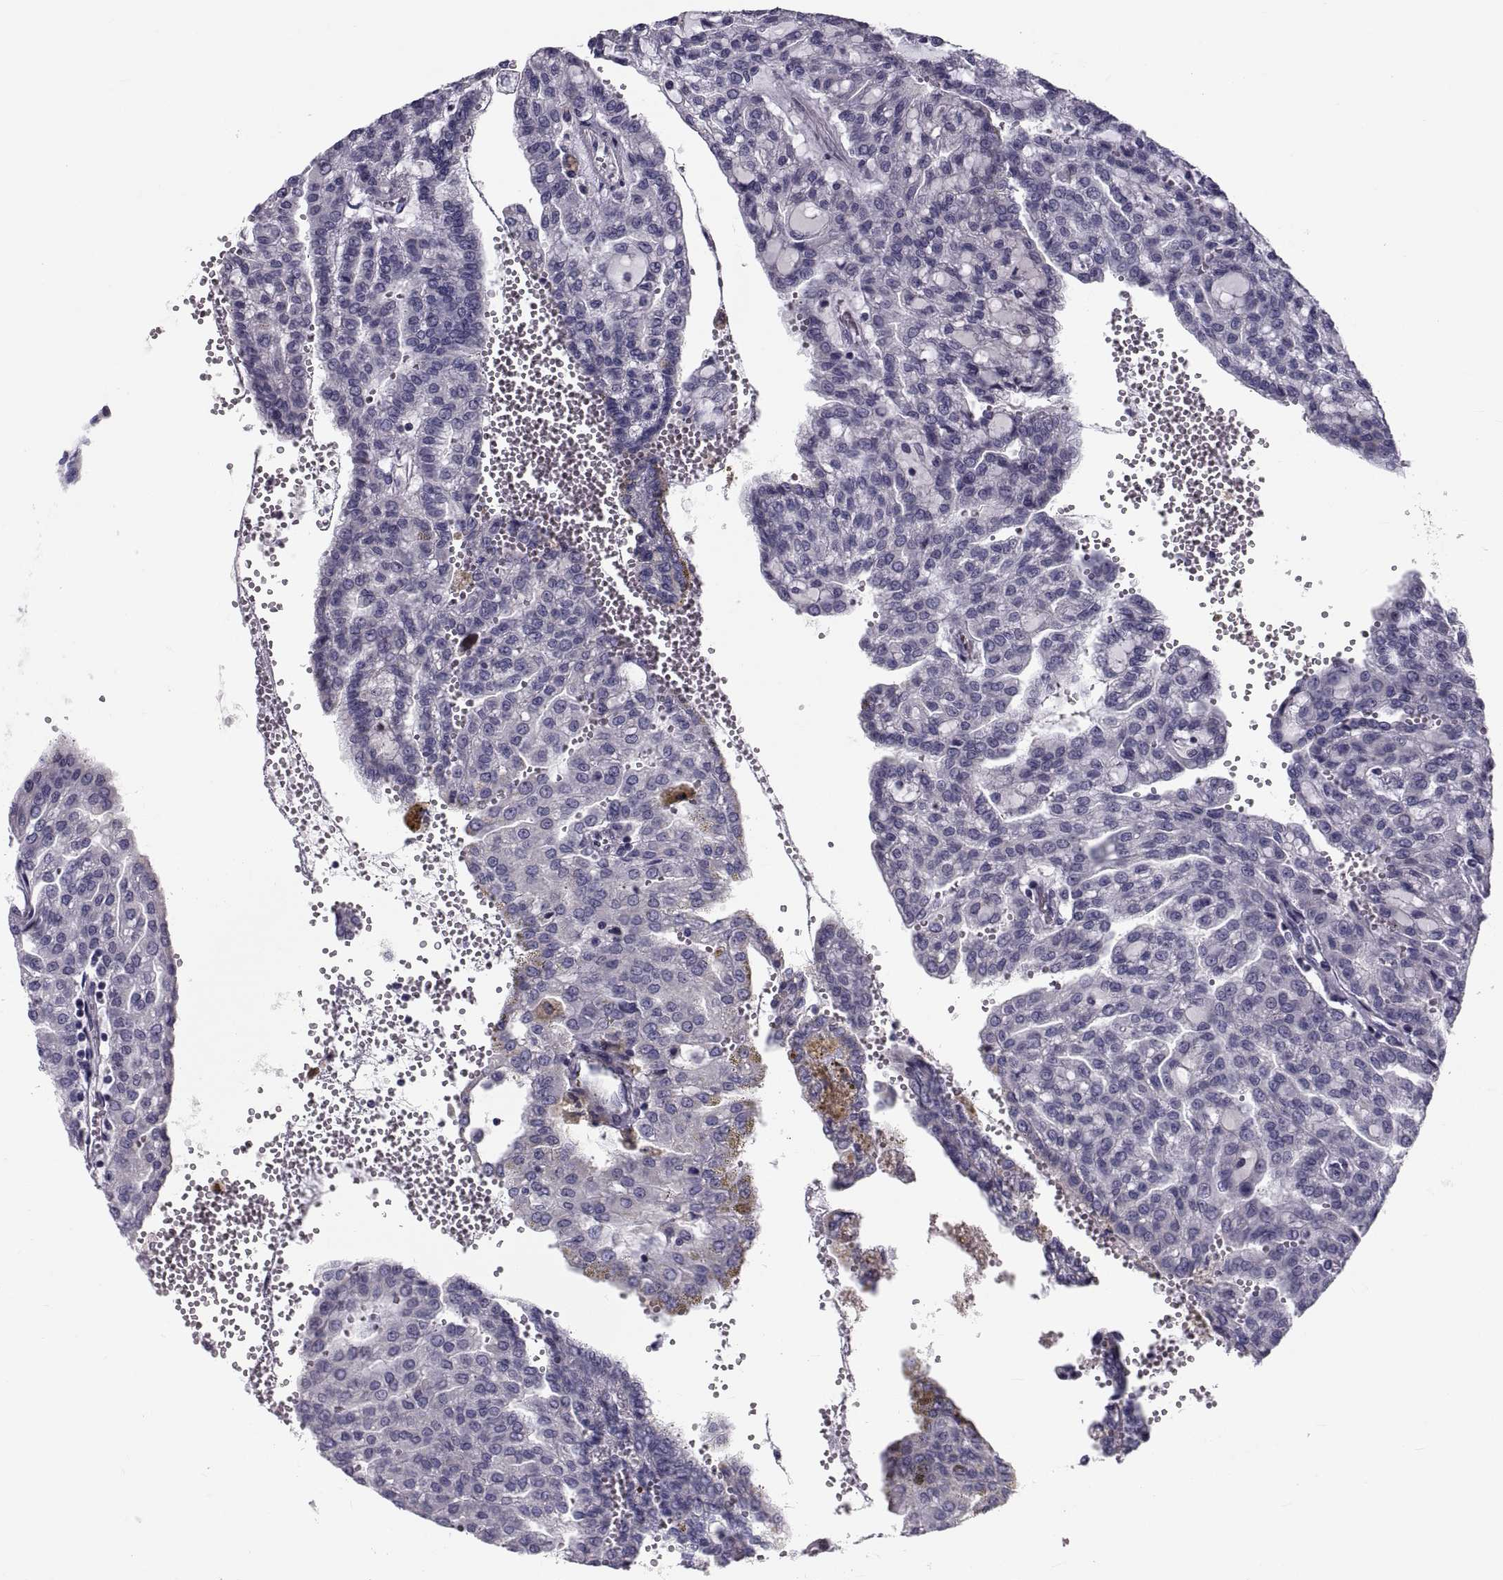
{"staining": {"intensity": "negative", "quantity": "none", "location": "none"}, "tissue": "renal cancer", "cell_type": "Tumor cells", "image_type": "cancer", "snomed": [{"axis": "morphology", "description": "Adenocarcinoma, NOS"}, {"axis": "topography", "description": "Kidney"}], "caption": "Immunohistochemical staining of renal cancer (adenocarcinoma) demonstrates no significant staining in tumor cells.", "gene": "PDZRN4", "patient": {"sex": "male", "age": 63}}